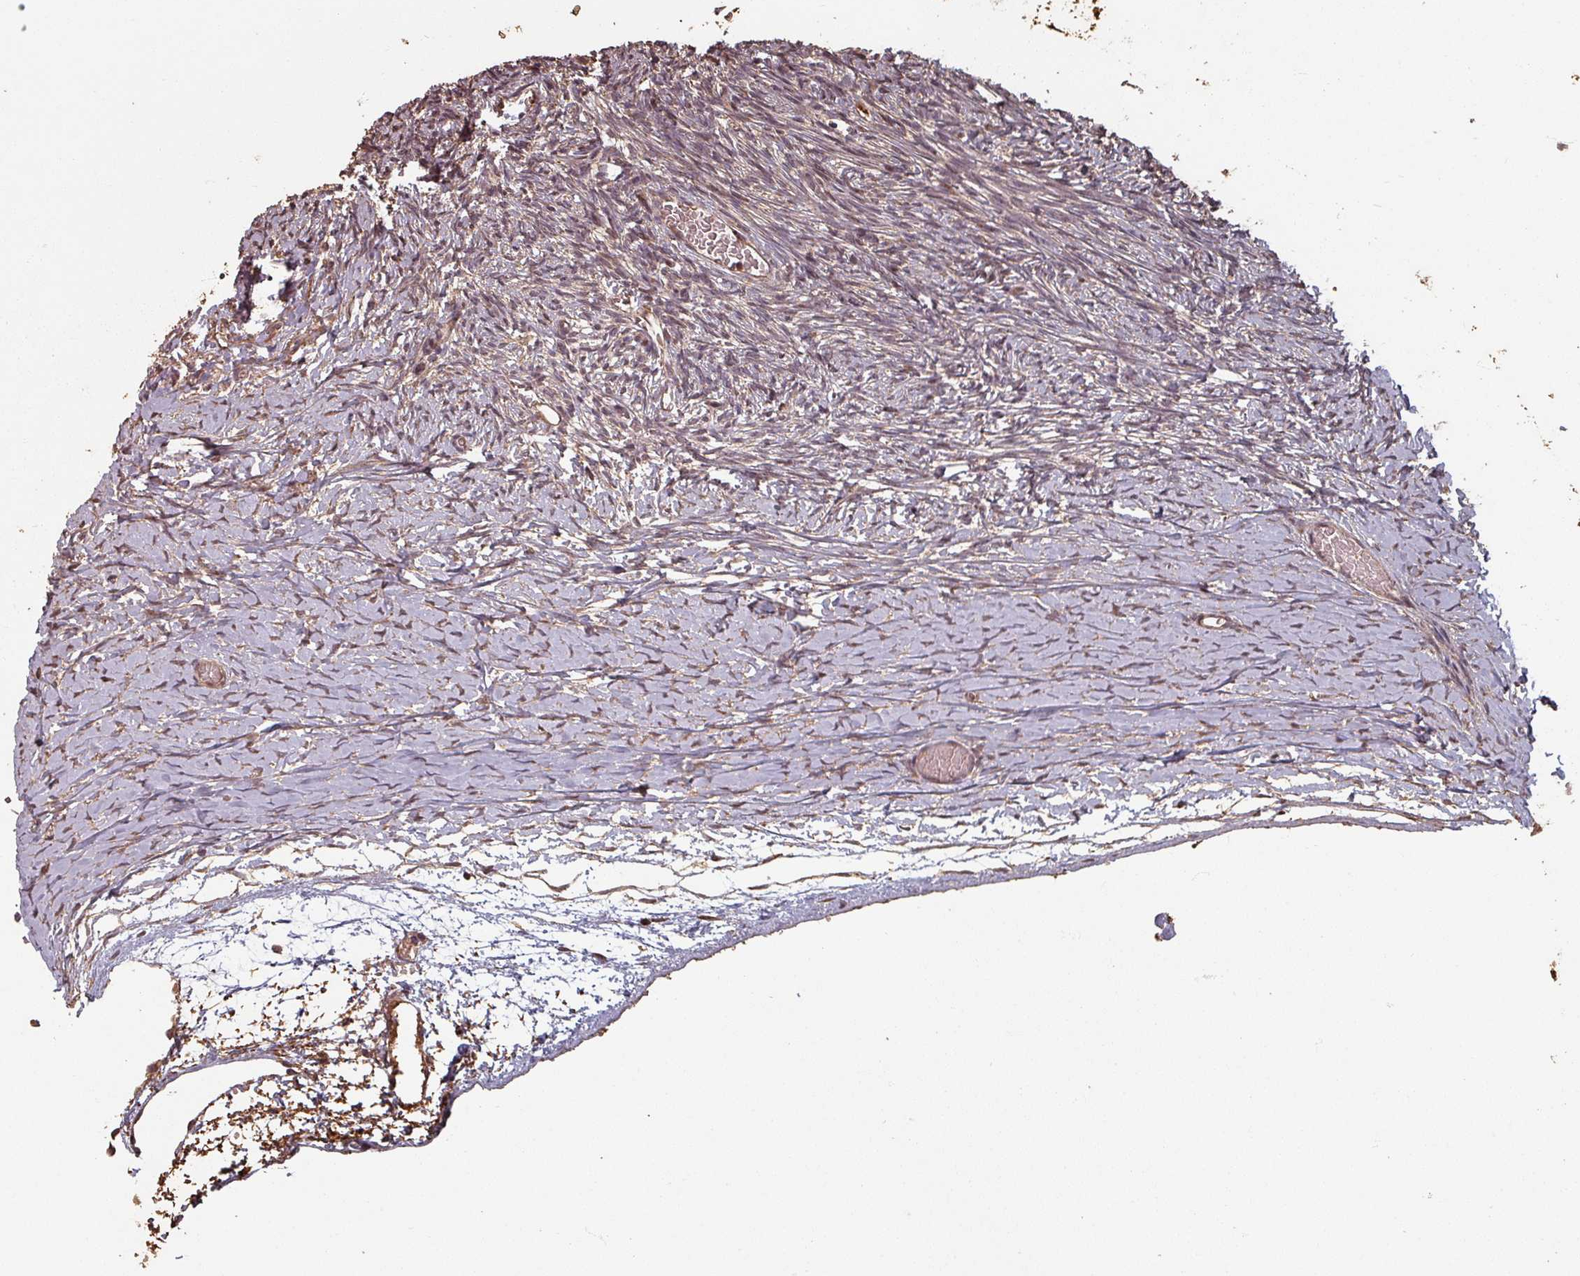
{"staining": {"intensity": "moderate", "quantity": ">75%", "location": "cytoplasmic/membranous,nuclear"}, "tissue": "ovary", "cell_type": "Ovarian stroma cells", "image_type": "normal", "snomed": [{"axis": "morphology", "description": "Normal tissue, NOS"}, {"axis": "topography", "description": "Ovary"}], "caption": "Protein staining by immunohistochemistry (IHC) demonstrates moderate cytoplasmic/membranous,nuclear staining in approximately >75% of ovarian stroma cells in unremarkable ovary.", "gene": "EID1", "patient": {"sex": "female", "age": 39}}